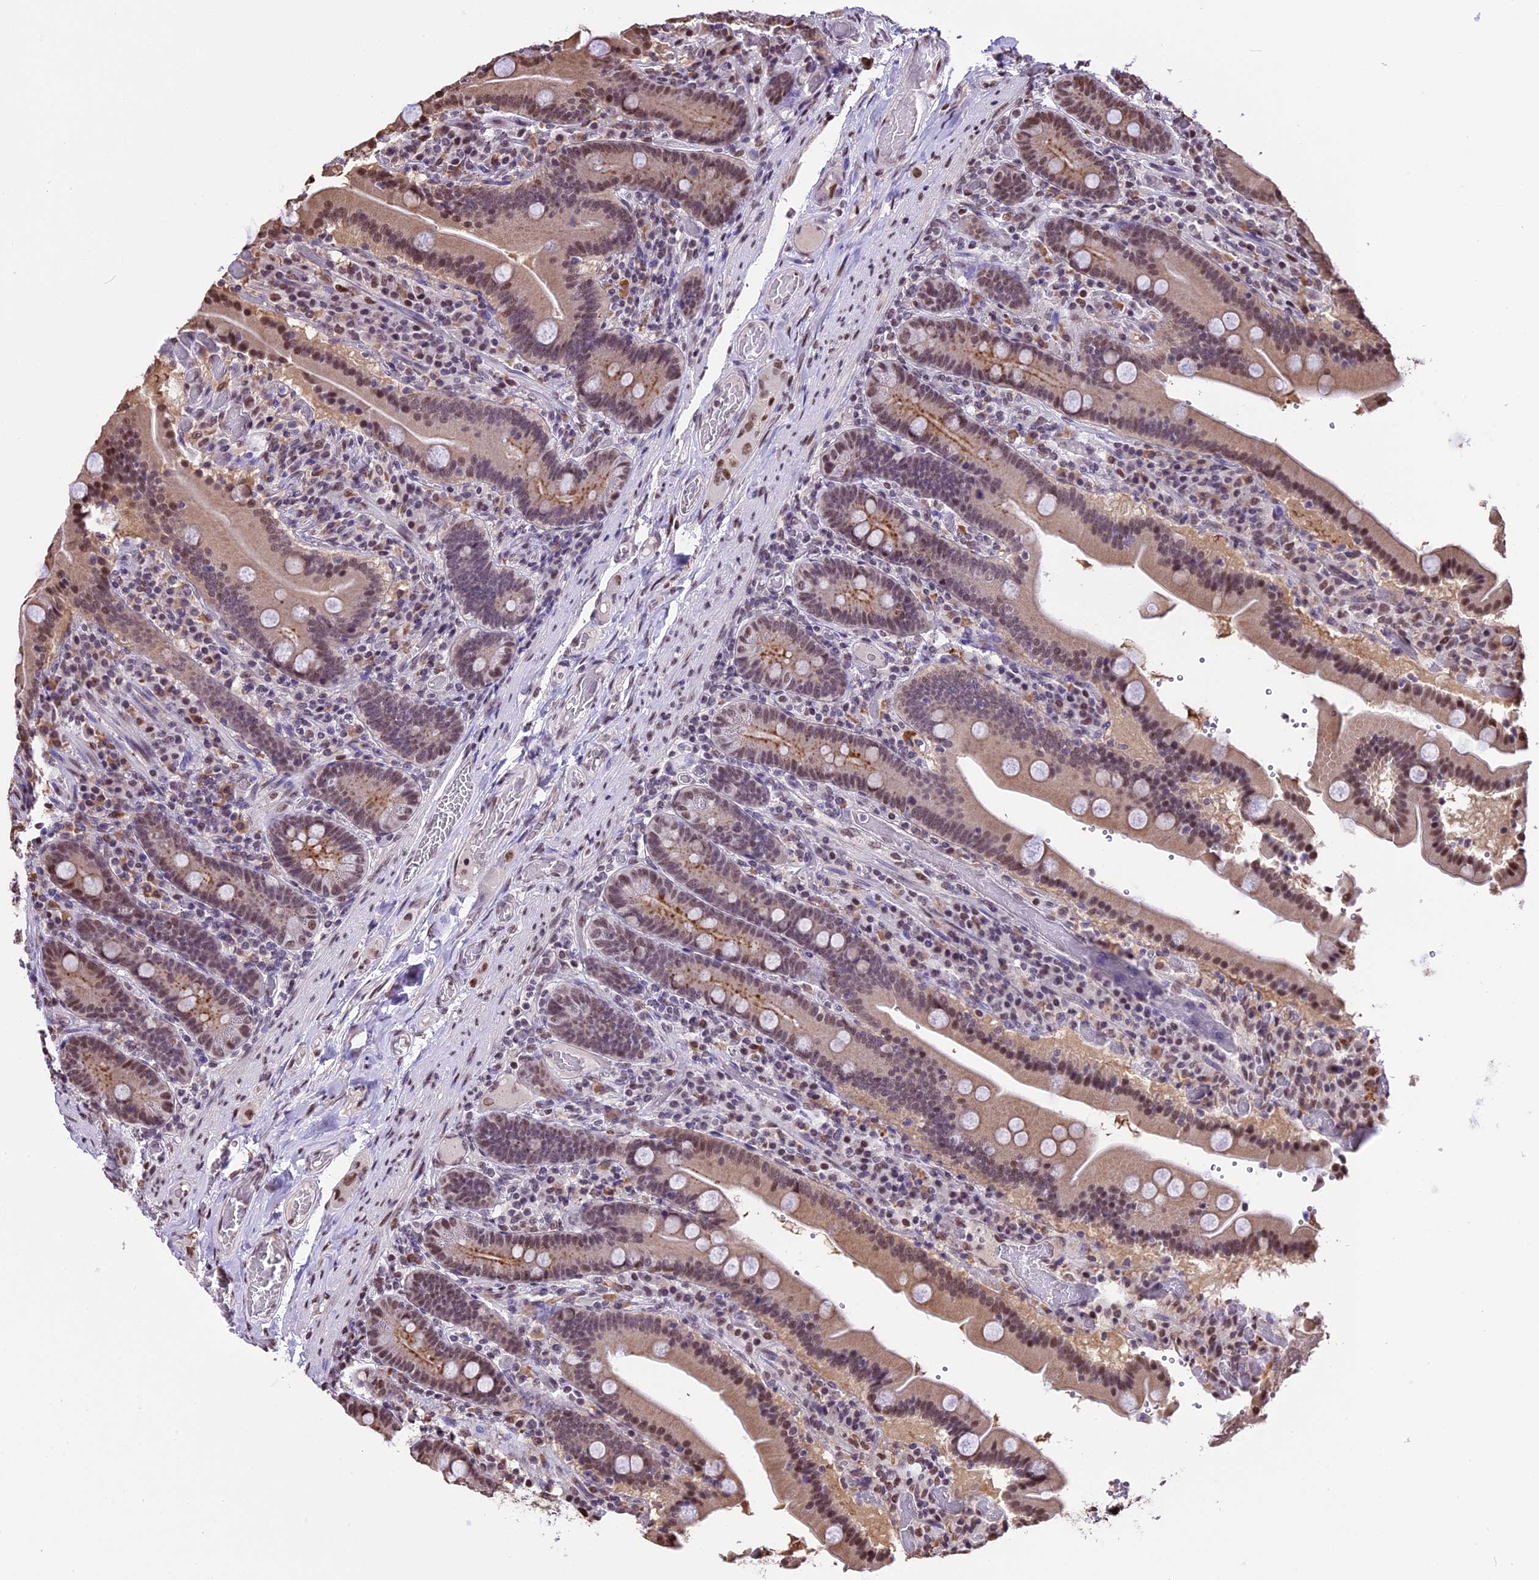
{"staining": {"intensity": "moderate", "quantity": ">75%", "location": "nuclear"}, "tissue": "duodenum", "cell_type": "Glandular cells", "image_type": "normal", "snomed": [{"axis": "morphology", "description": "Normal tissue, NOS"}, {"axis": "topography", "description": "Duodenum"}], "caption": "This photomicrograph shows immunohistochemistry (IHC) staining of normal duodenum, with medium moderate nuclear staining in approximately >75% of glandular cells.", "gene": "POLR3E", "patient": {"sex": "female", "age": 62}}